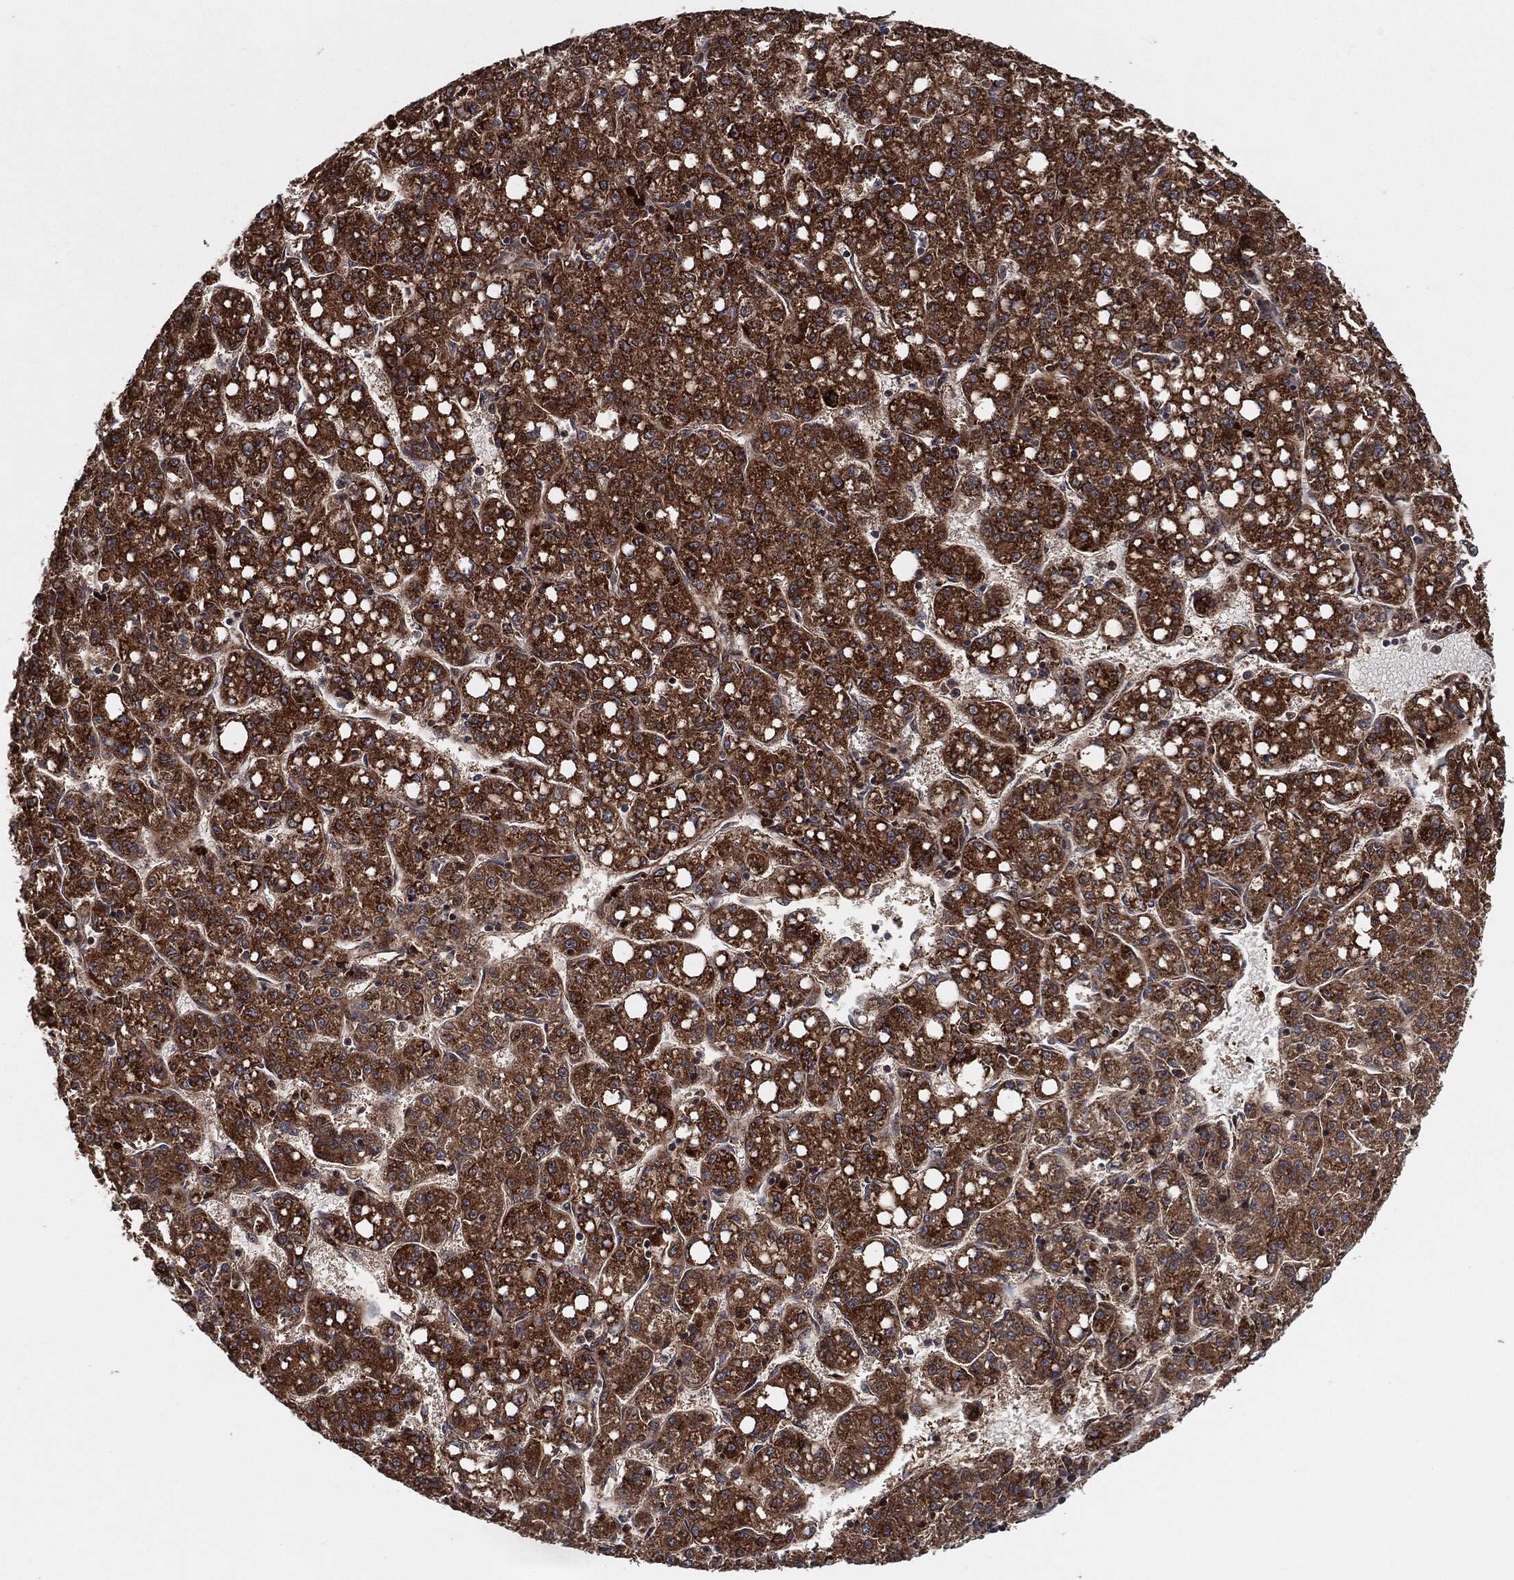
{"staining": {"intensity": "strong", "quantity": ">75%", "location": "cytoplasmic/membranous"}, "tissue": "liver cancer", "cell_type": "Tumor cells", "image_type": "cancer", "snomed": [{"axis": "morphology", "description": "Carcinoma, Hepatocellular, NOS"}, {"axis": "topography", "description": "Liver"}], "caption": "Immunohistochemistry (DAB (3,3'-diaminobenzidine)) staining of liver cancer displays strong cytoplasmic/membranous protein expression in about >75% of tumor cells.", "gene": "BCAR1", "patient": {"sex": "female", "age": 65}}